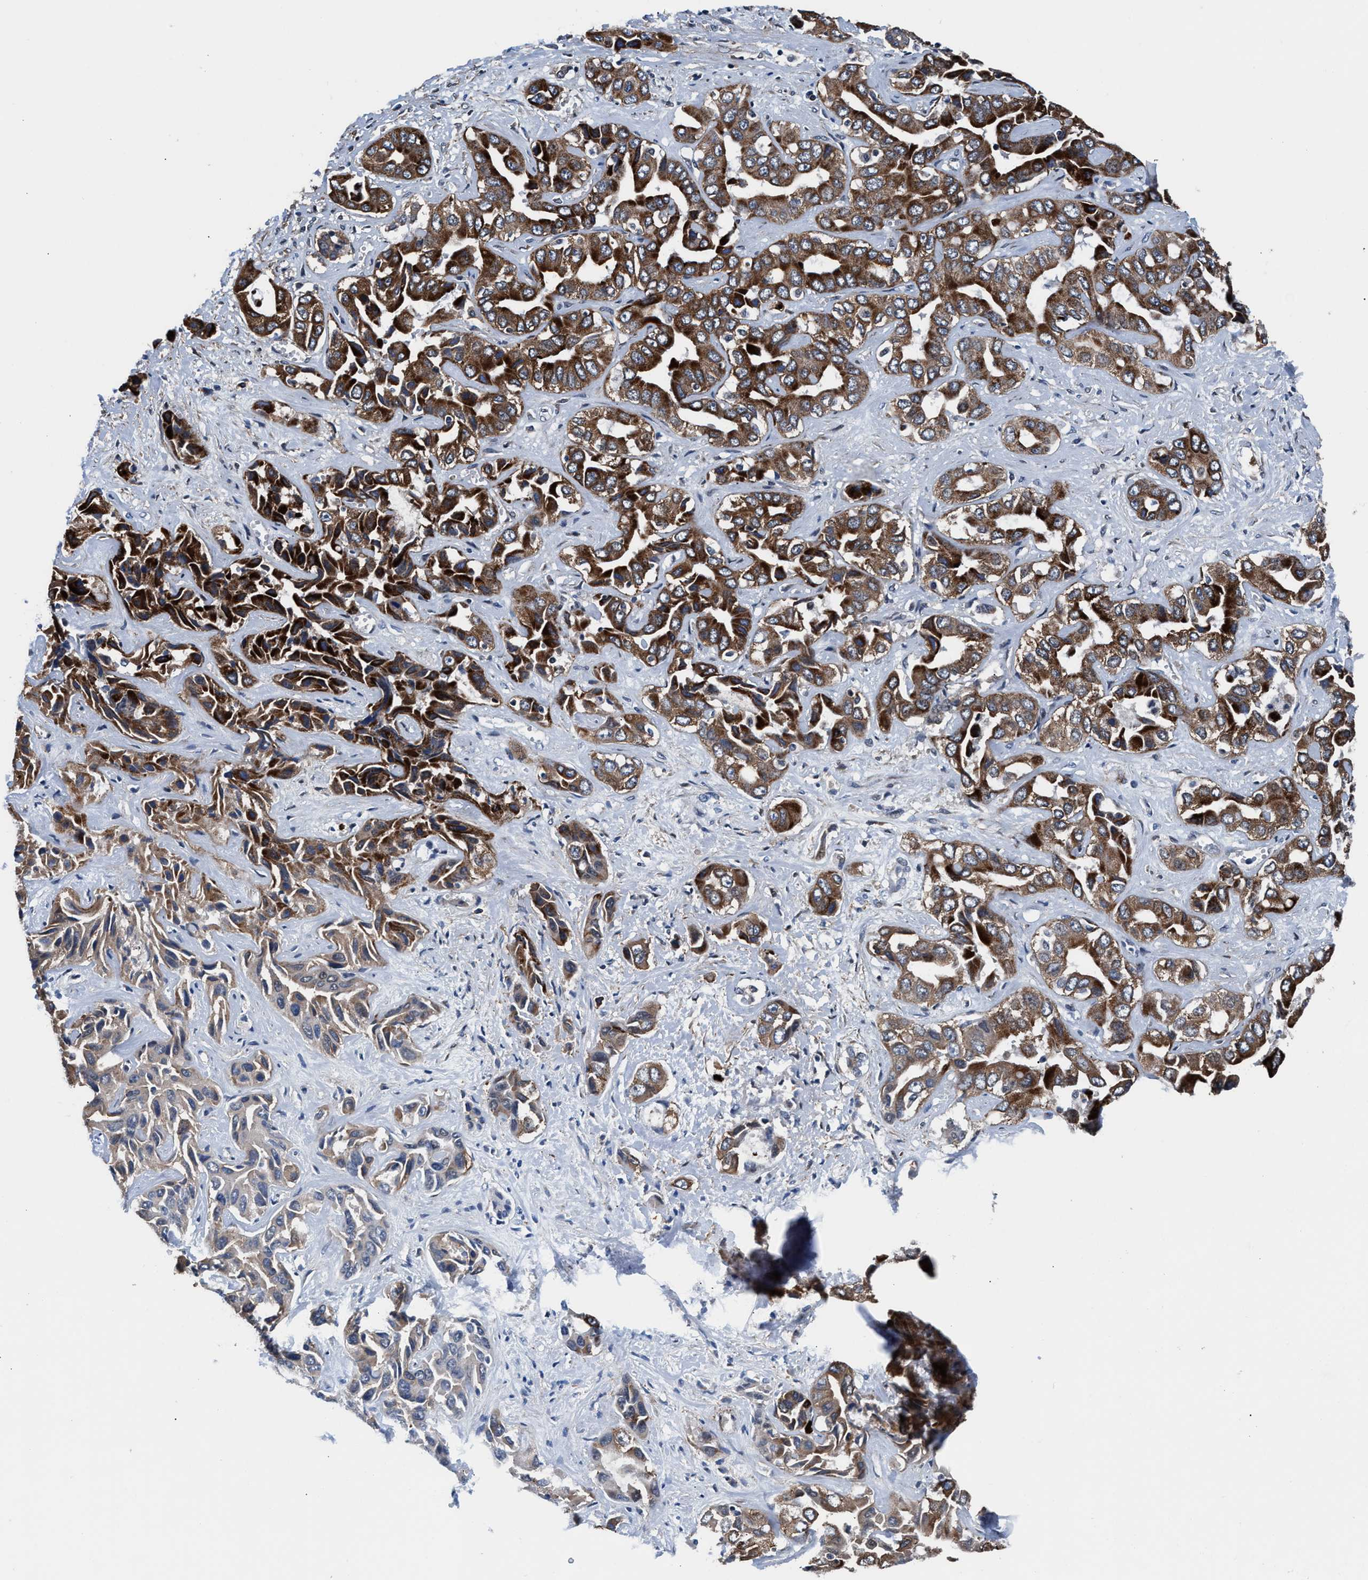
{"staining": {"intensity": "strong", "quantity": ">75%", "location": "cytoplasmic/membranous"}, "tissue": "liver cancer", "cell_type": "Tumor cells", "image_type": "cancer", "snomed": [{"axis": "morphology", "description": "Cholangiocarcinoma"}, {"axis": "topography", "description": "Liver"}], "caption": "Immunohistochemical staining of human liver cholangiocarcinoma exhibits high levels of strong cytoplasmic/membranous staining in approximately >75% of tumor cells. Nuclei are stained in blue.", "gene": "NKTR", "patient": {"sex": "female", "age": 52}}